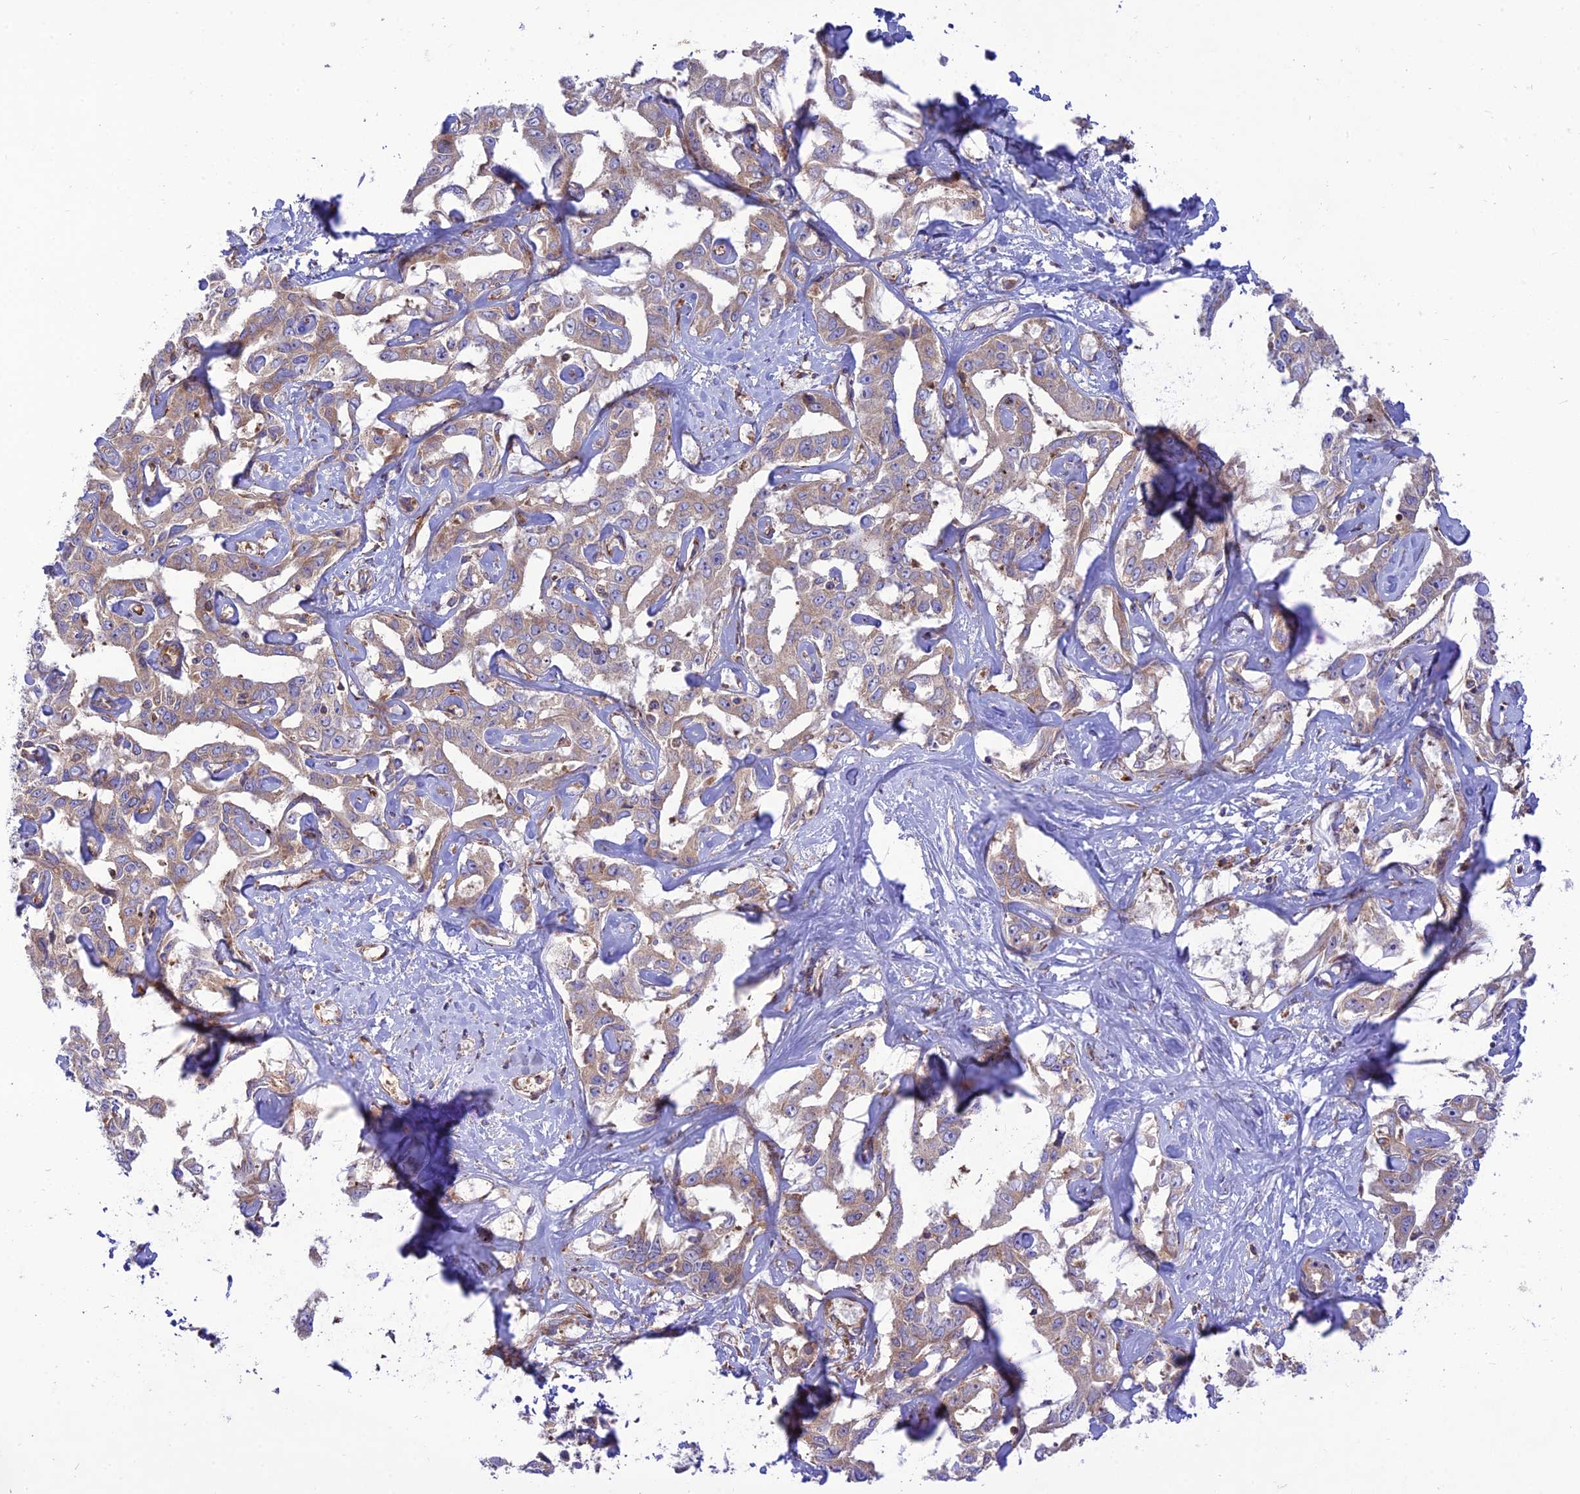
{"staining": {"intensity": "weak", "quantity": ">75%", "location": "cytoplasmic/membranous"}, "tissue": "liver cancer", "cell_type": "Tumor cells", "image_type": "cancer", "snomed": [{"axis": "morphology", "description": "Cholangiocarcinoma"}, {"axis": "topography", "description": "Liver"}], "caption": "Cholangiocarcinoma (liver) tissue shows weak cytoplasmic/membranous positivity in about >75% of tumor cells The staining was performed using DAB (3,3'-diaminobenzidine), with brown indicating positive protein expression. Nuclei are stained blue with hematoxylin.", "gene": "PIMREG", "patient": {"sex": "male", "age": 59}}